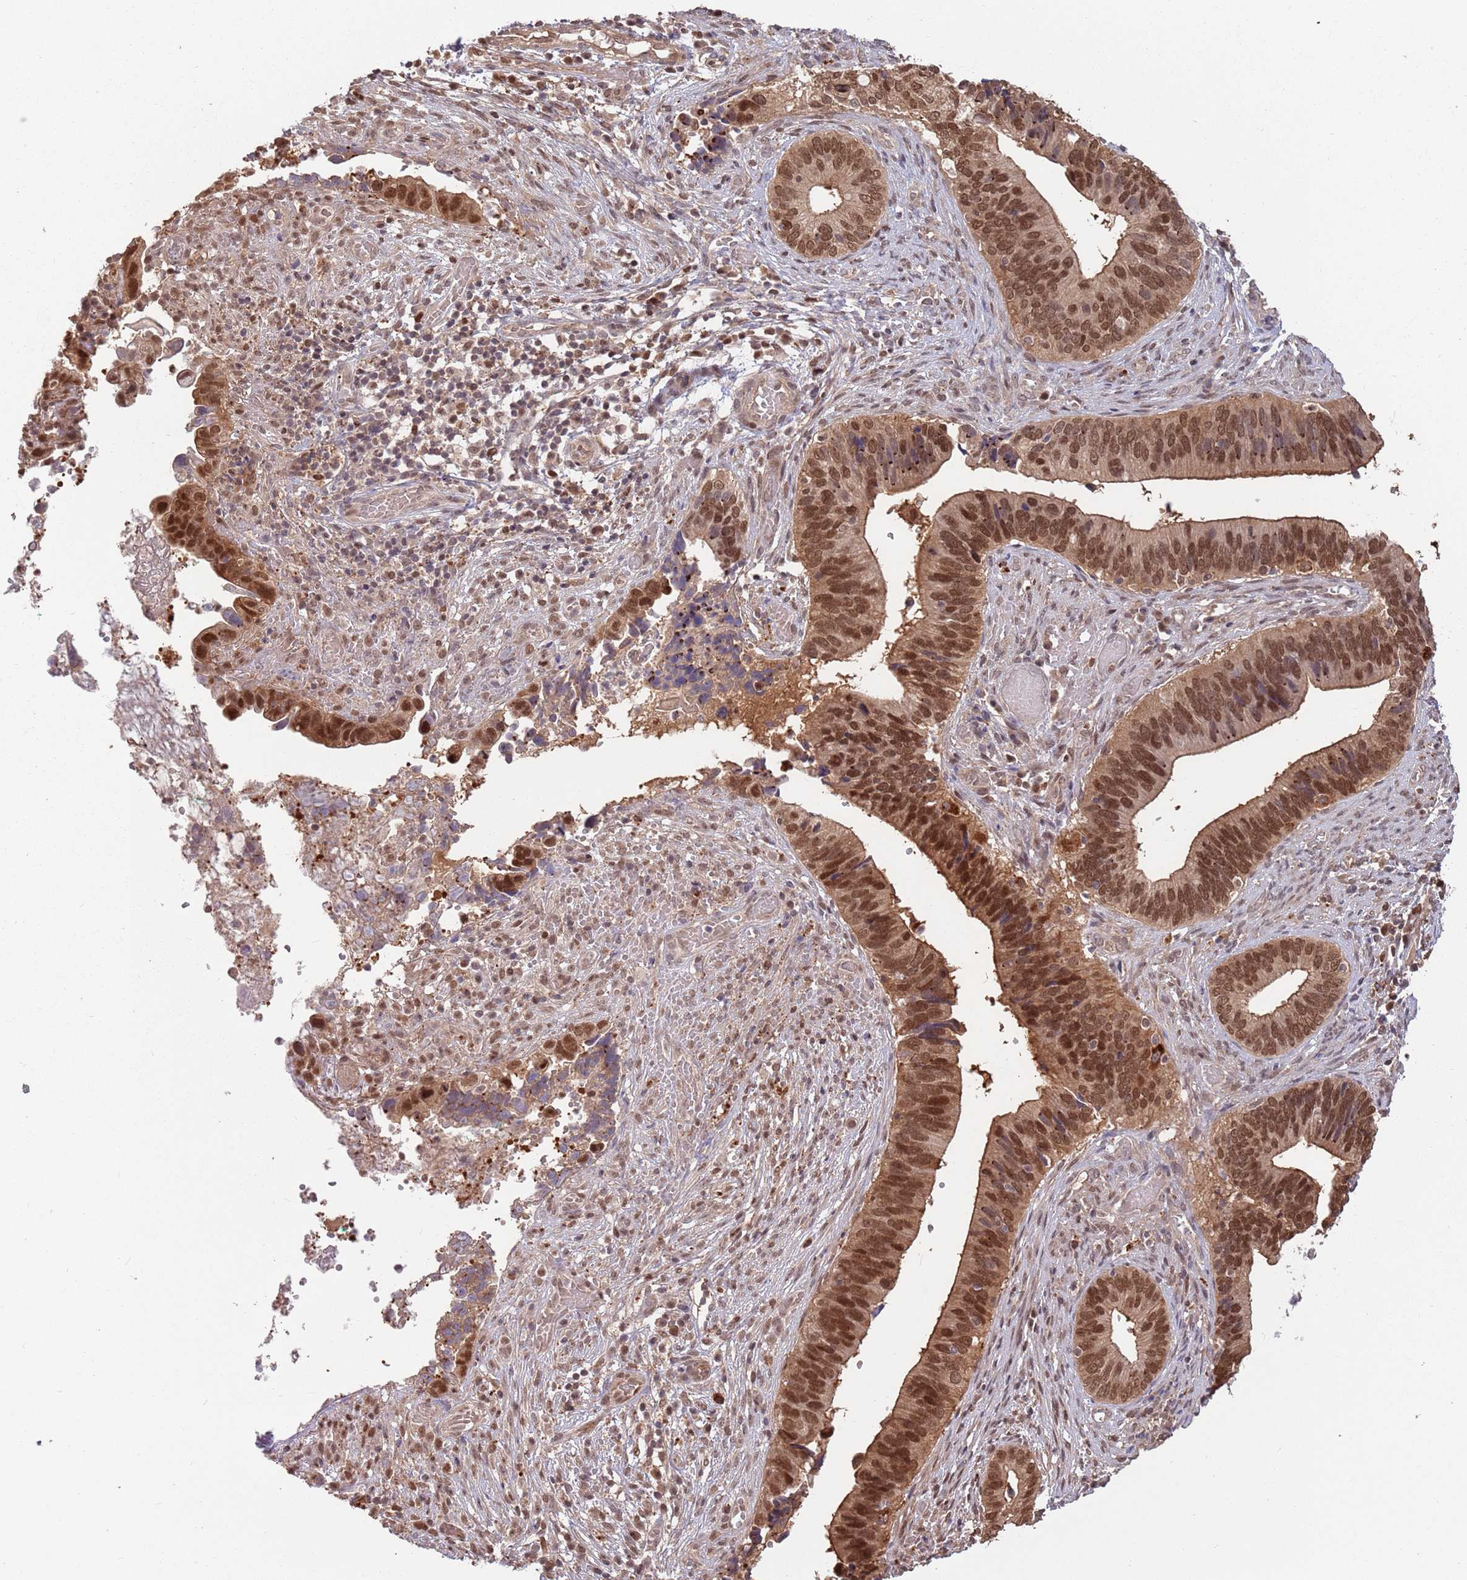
{"staining": {"intensity": "strong", "quantity": ">75%", "location": "cytoplasmic/membranous,nuclear"}, "tissue": "cervical cancer", "cell_type": "Tumor cells", "image_type": "cancer", "snomed": [{"axis": "morphology", "description": "Adenocarcinoma, NOS"}, {"axis": "topography", "description": "Cervix"}], "caption": "Strong cytoplasmic/membranous and nuclear expression for a protein is appreciated in about >75% of tumor cells of cervical cancer (adenocarcinoma) using immunohistochemistry (IHC).", "gene": "SALL1", "patient": {"sex": "female", "age": 42}}